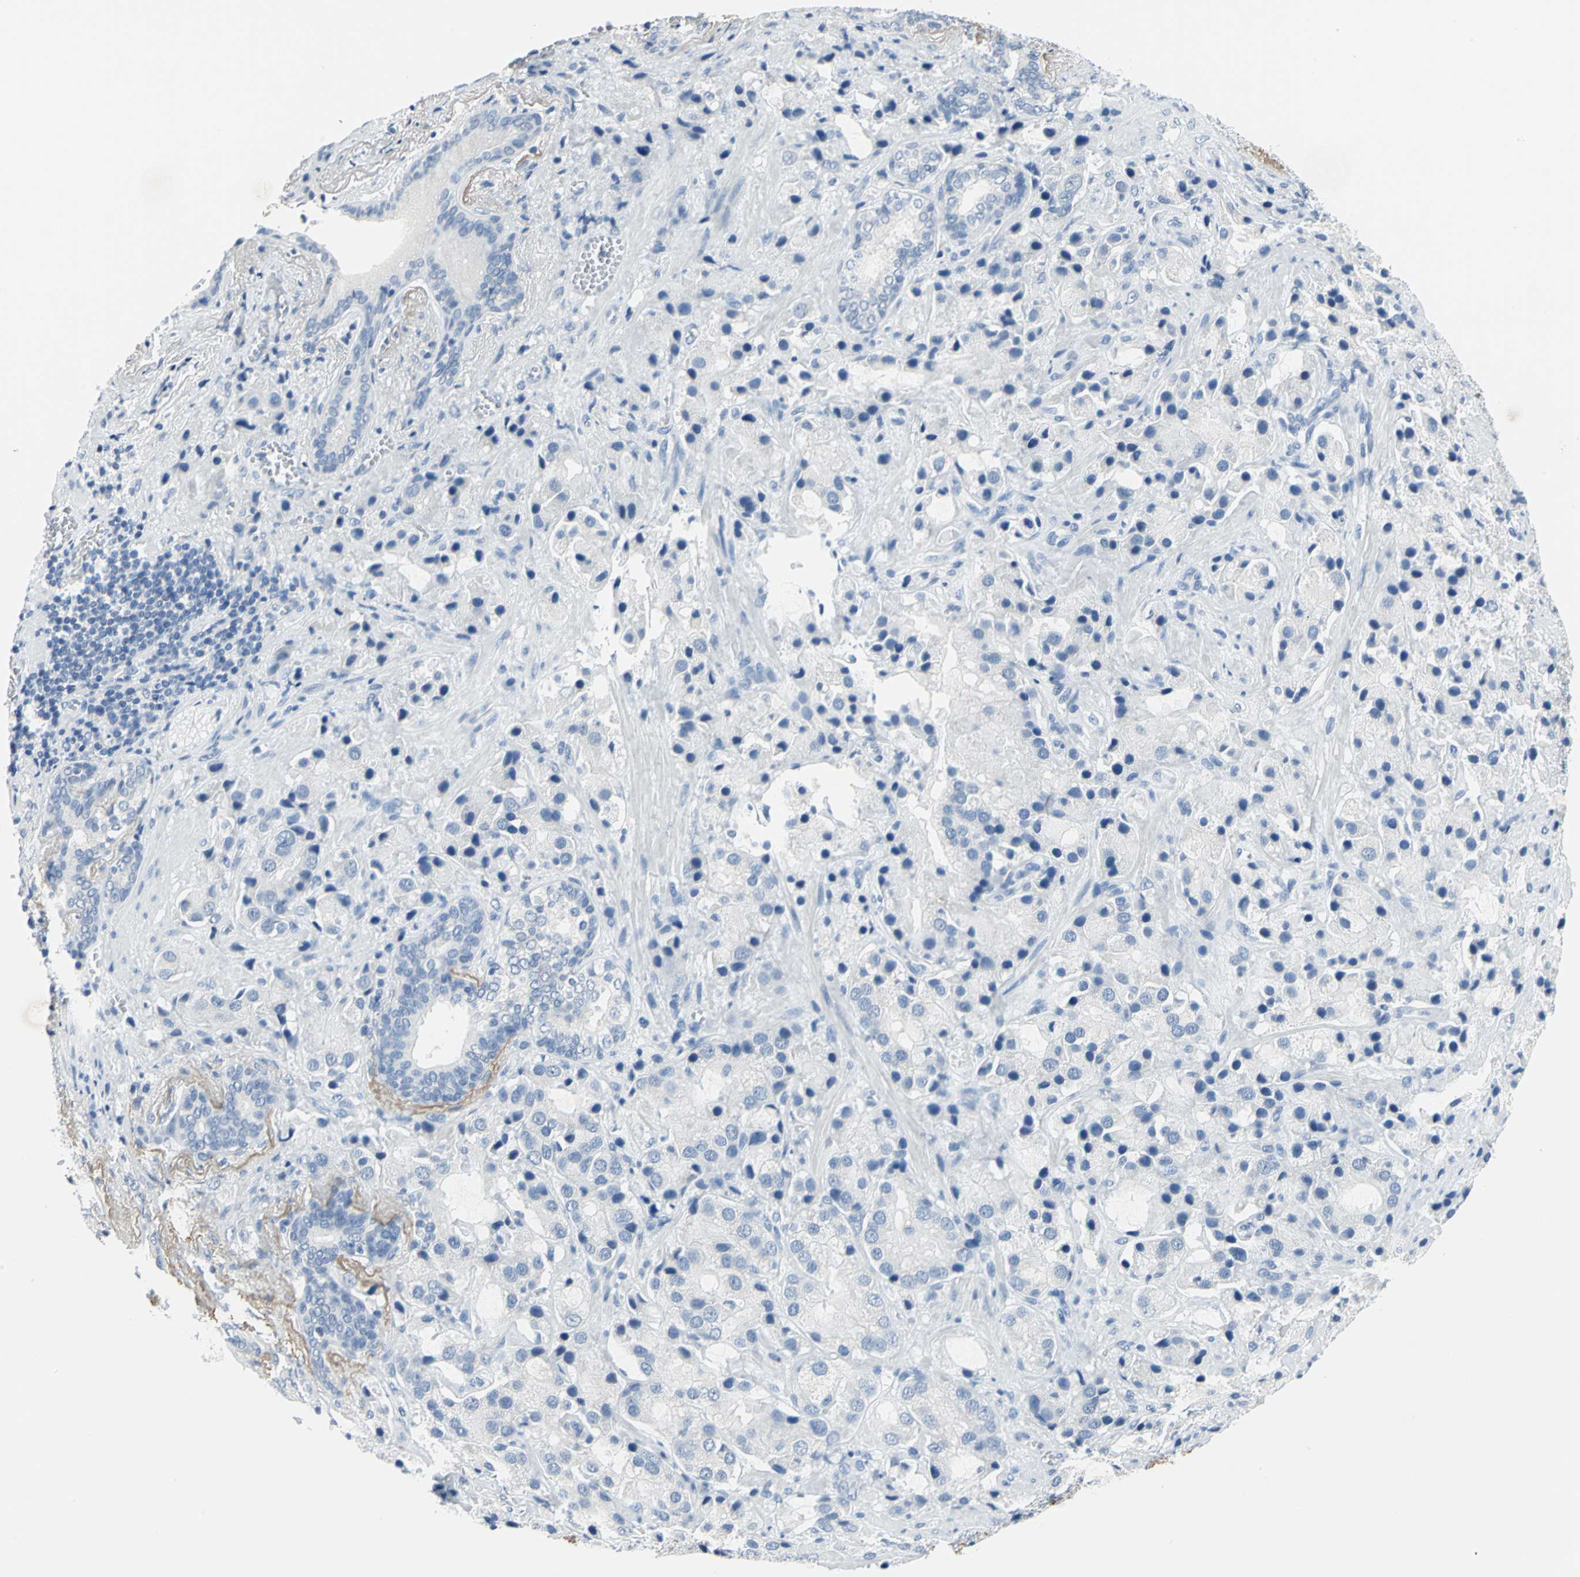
{"staining": {"intensity": "negative", "quantity": "none", "location": "none"}, "tissue": "prostate cancer", "cell_type": "Tumor cells", "image_type": "cancer", "snomed": [{"axis": "morphology", "description": "Adenocarcinoma, High grade"}, {"axis": "topography", "description": "Prostate"}], "caption": "This is an immunohistochemistry micrograph of prostate cancer. There is no staining in tumor cells.", "gene": "PKLR", "patient": {"sex": "male", "age": 70}}